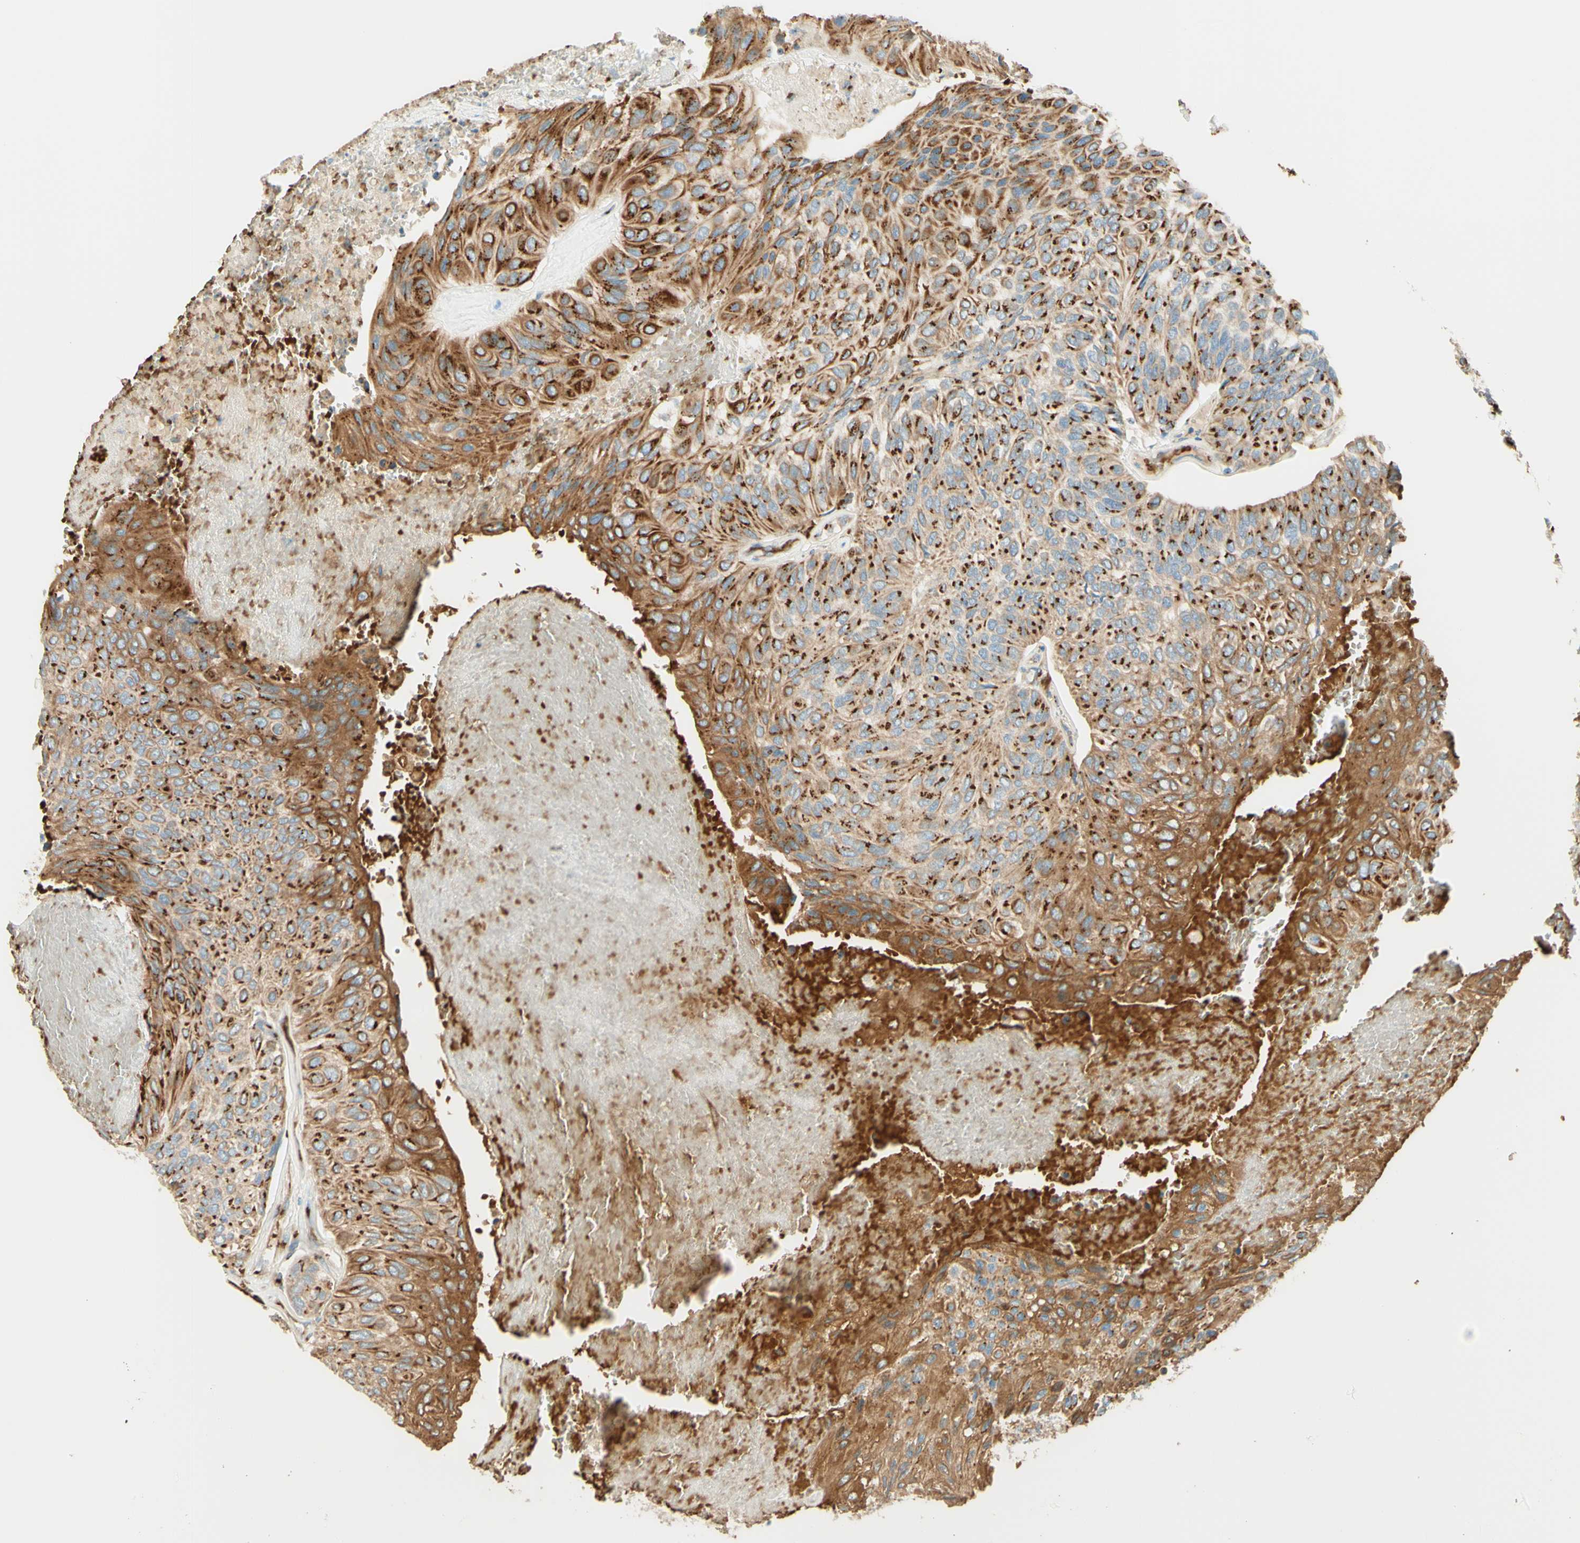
{"staining": {"intensity": "strong", "quantity": ">75%", "location": "cytoplasmic/membranous"}, "tissue": "urothelial cancer", "cell_type": "Tumor cells", "image_type": "cancer", "snomed": [{"axis": "morphology", "description": "Urothelial carcinoma, High grade"}, {"axis": "topography", "description": "Urinary bladder"}], "caption": "Protein staining exhibits strong cytoplasmic/membranous staining in about >75% of tumor cells in urothelial cancer.", "gene": "GOLGB1", "patient": {"sex": "male", "age": 66}}